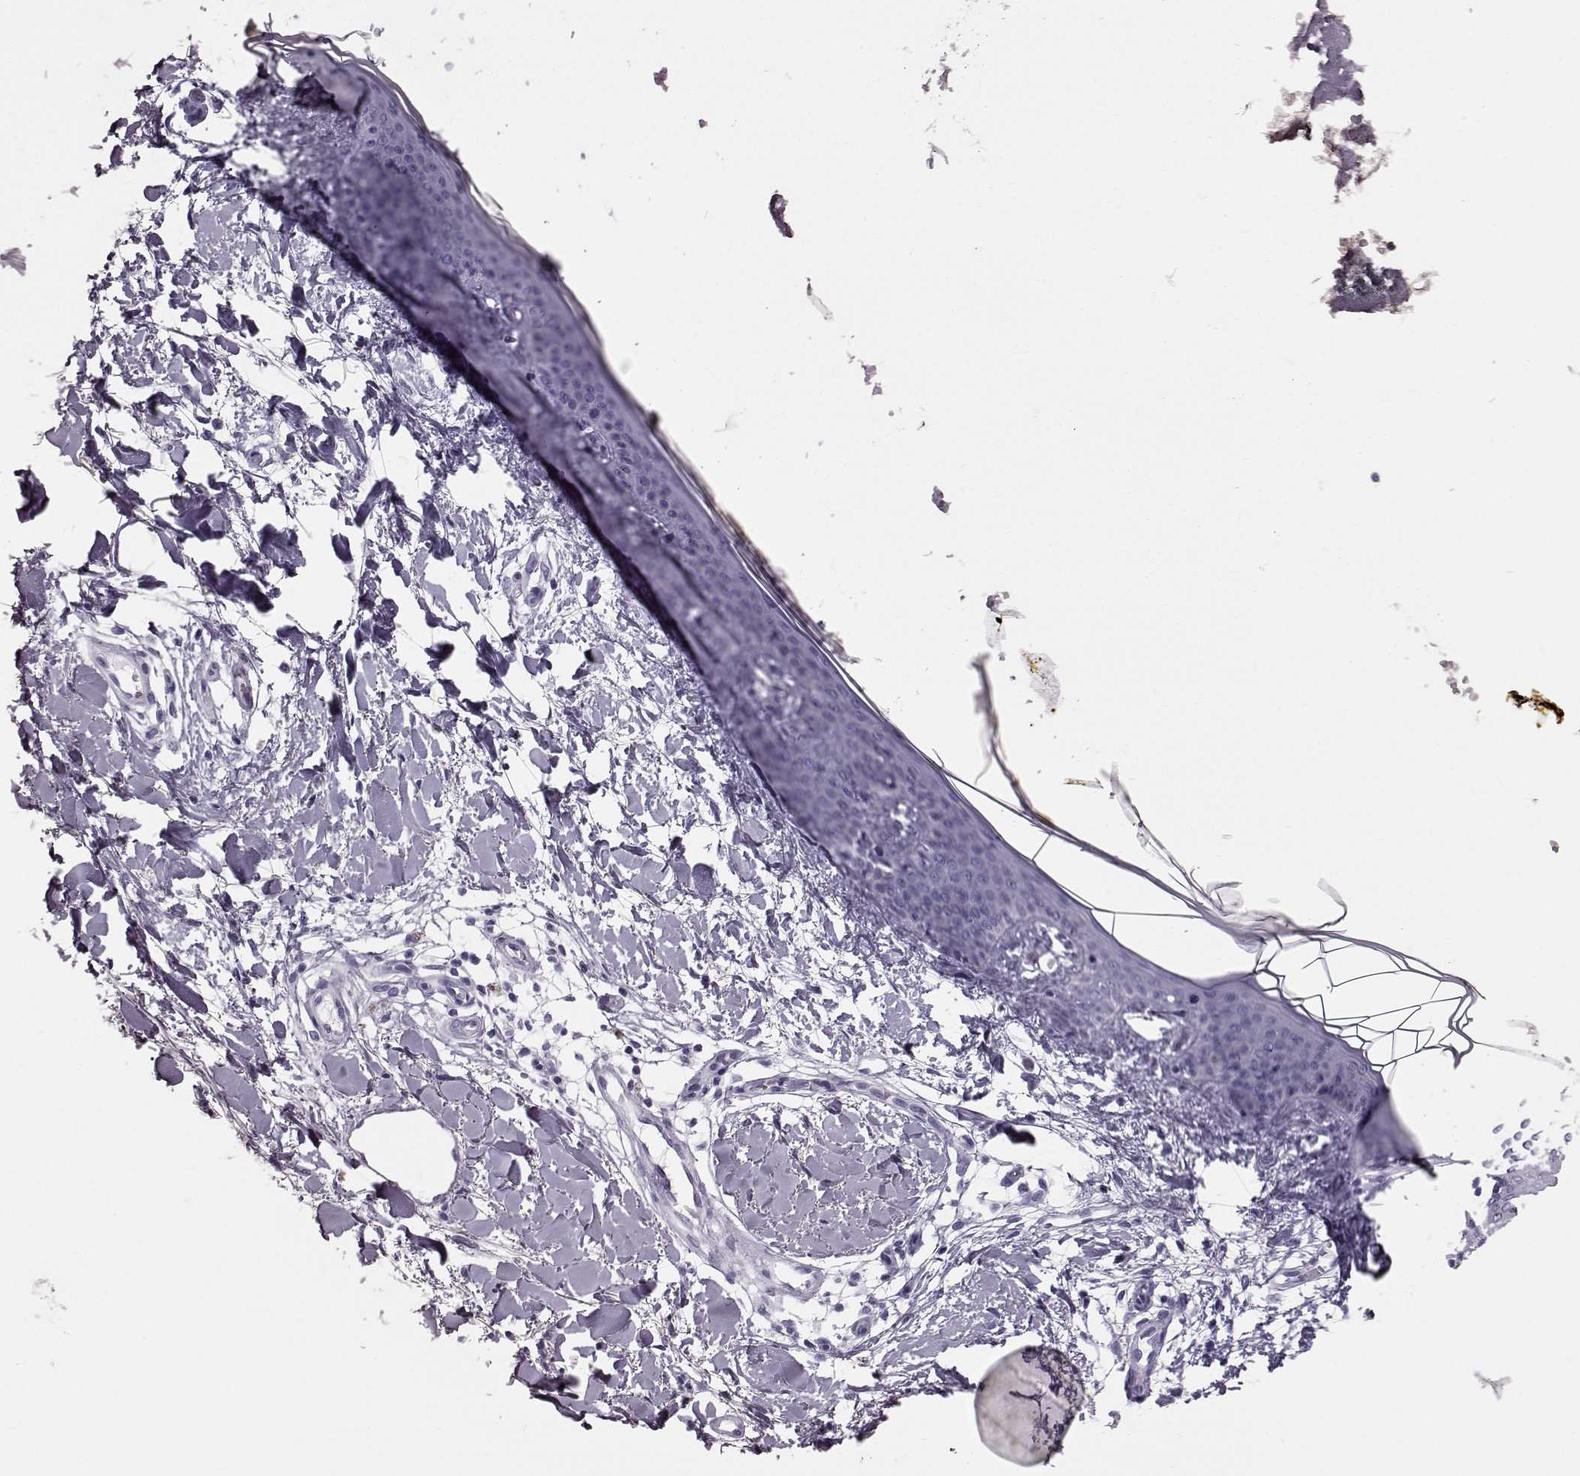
{"staining": {"intensity": "negative", "quantity": "none", "location": "none"}, "tissue": "skin", "cell_type": "Fibroblasts", "image_type": "normal", "snomed": [{"axis": "morphology", "description": "Normal tissue, NOS"}, {"axis": "topography", "description": "Skin"}], "caption": "Immunohistochemistry (IHC) photomicrograph of unremarkable skin: human skin stained with DAB (3,3'-diaminobenzidine) reveals no significant protein positivity in fibroblasts. Nuclei are stained in blue.", "gene": "TCHHL1", "patient": {"sex": "female", "age": 34}}